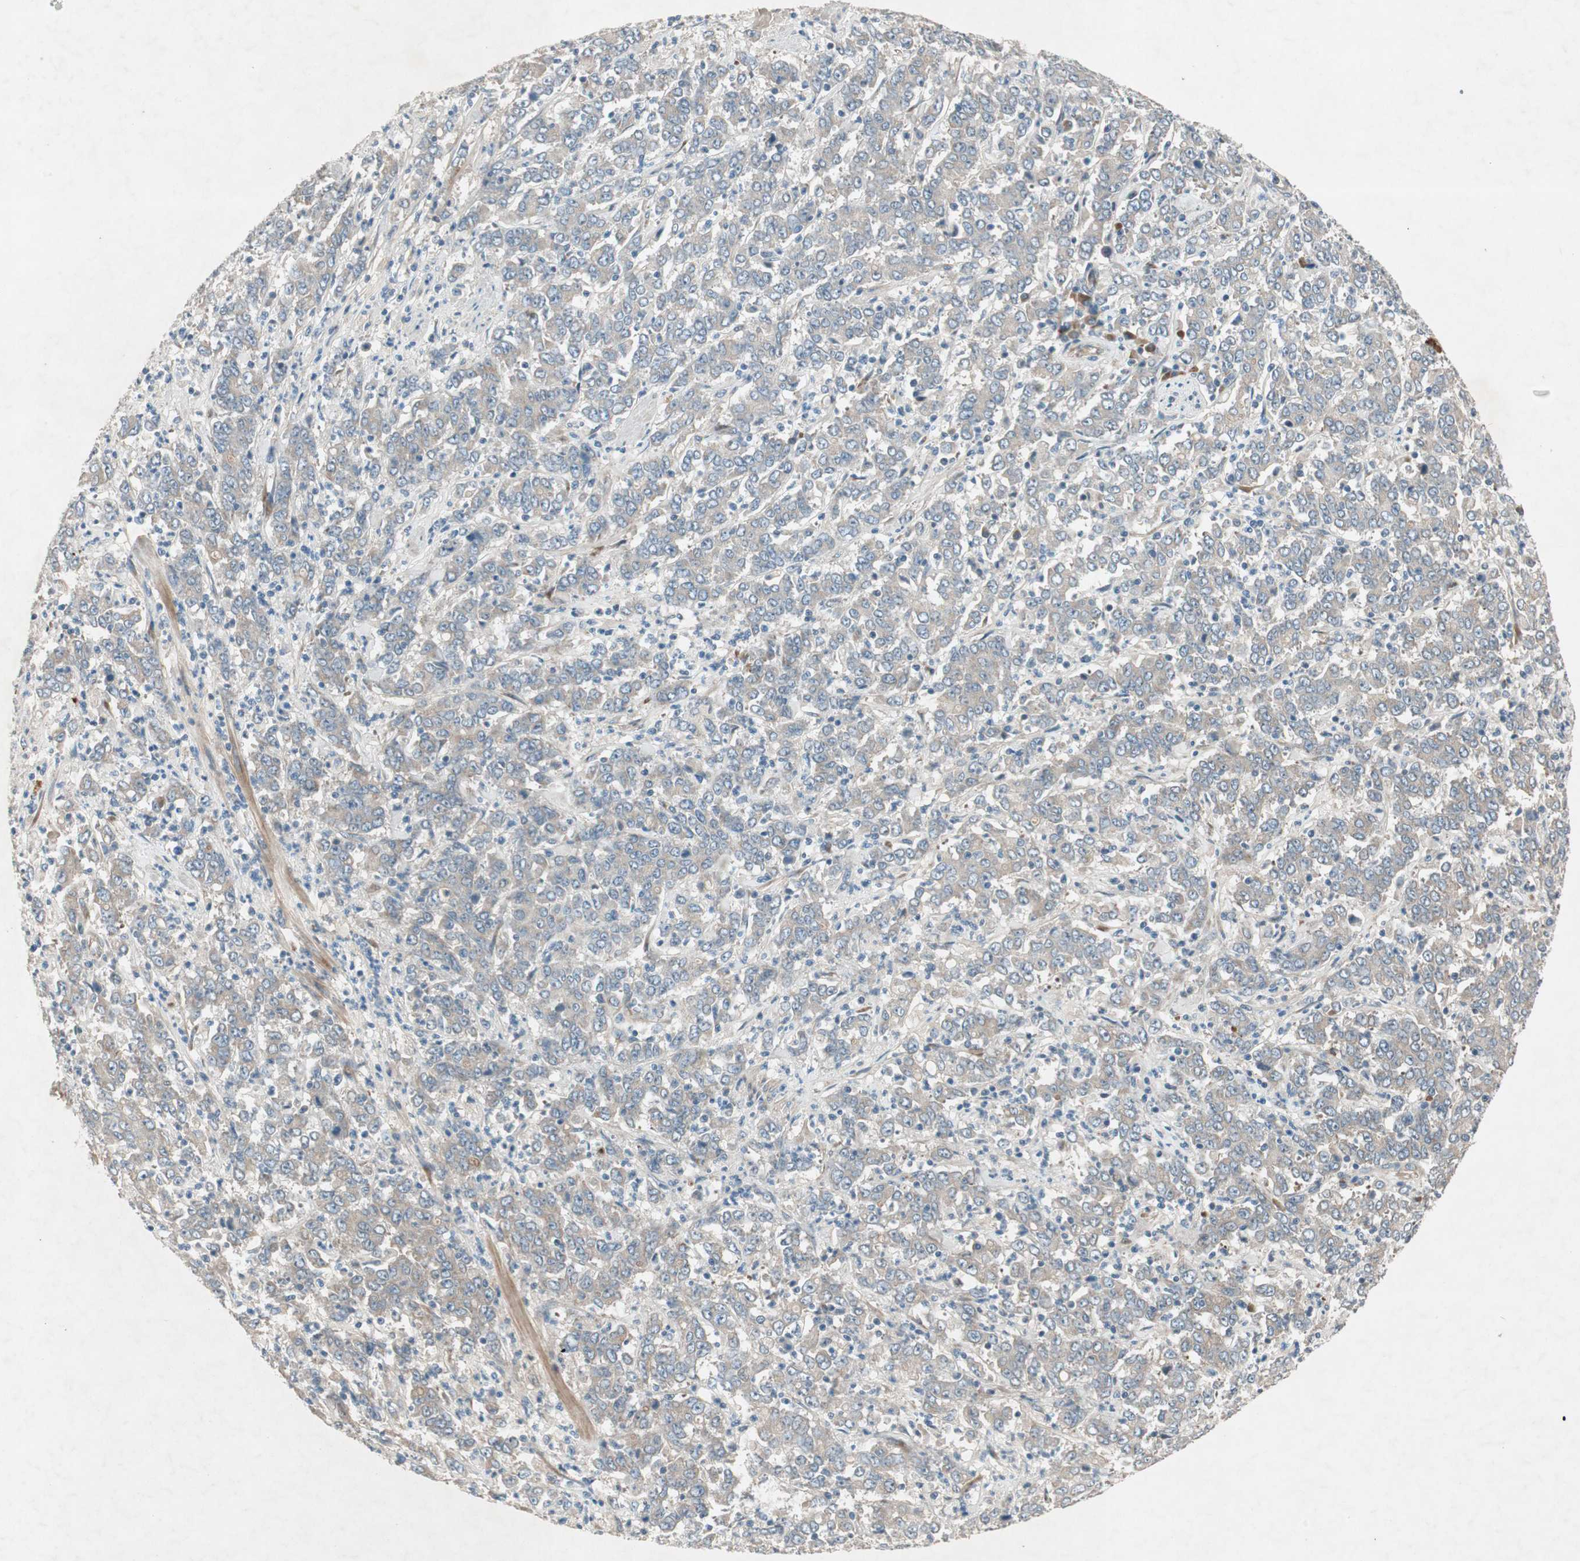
{"staining": {"intensity": "weak", "quantity": ">75%", "location": "cytoplasmic/membranous"}, "tissue": "stomach cancer", "cell_type": "Tumor cells", "image_type": "cancer", "snomed": [{"axis": "morphology", "description": "Adenocarcinoma, NOS"}, {"axis": "topography", "description": "Stomach, lower"}], "caption": "Stomach adenocarcinoma stained for a protein (brown) displays weak cytoplasmic/membranous positive staining in about >75% of tumor cells.", "gene": "APOO", "patient": {"sex": "female", "age": 71}}